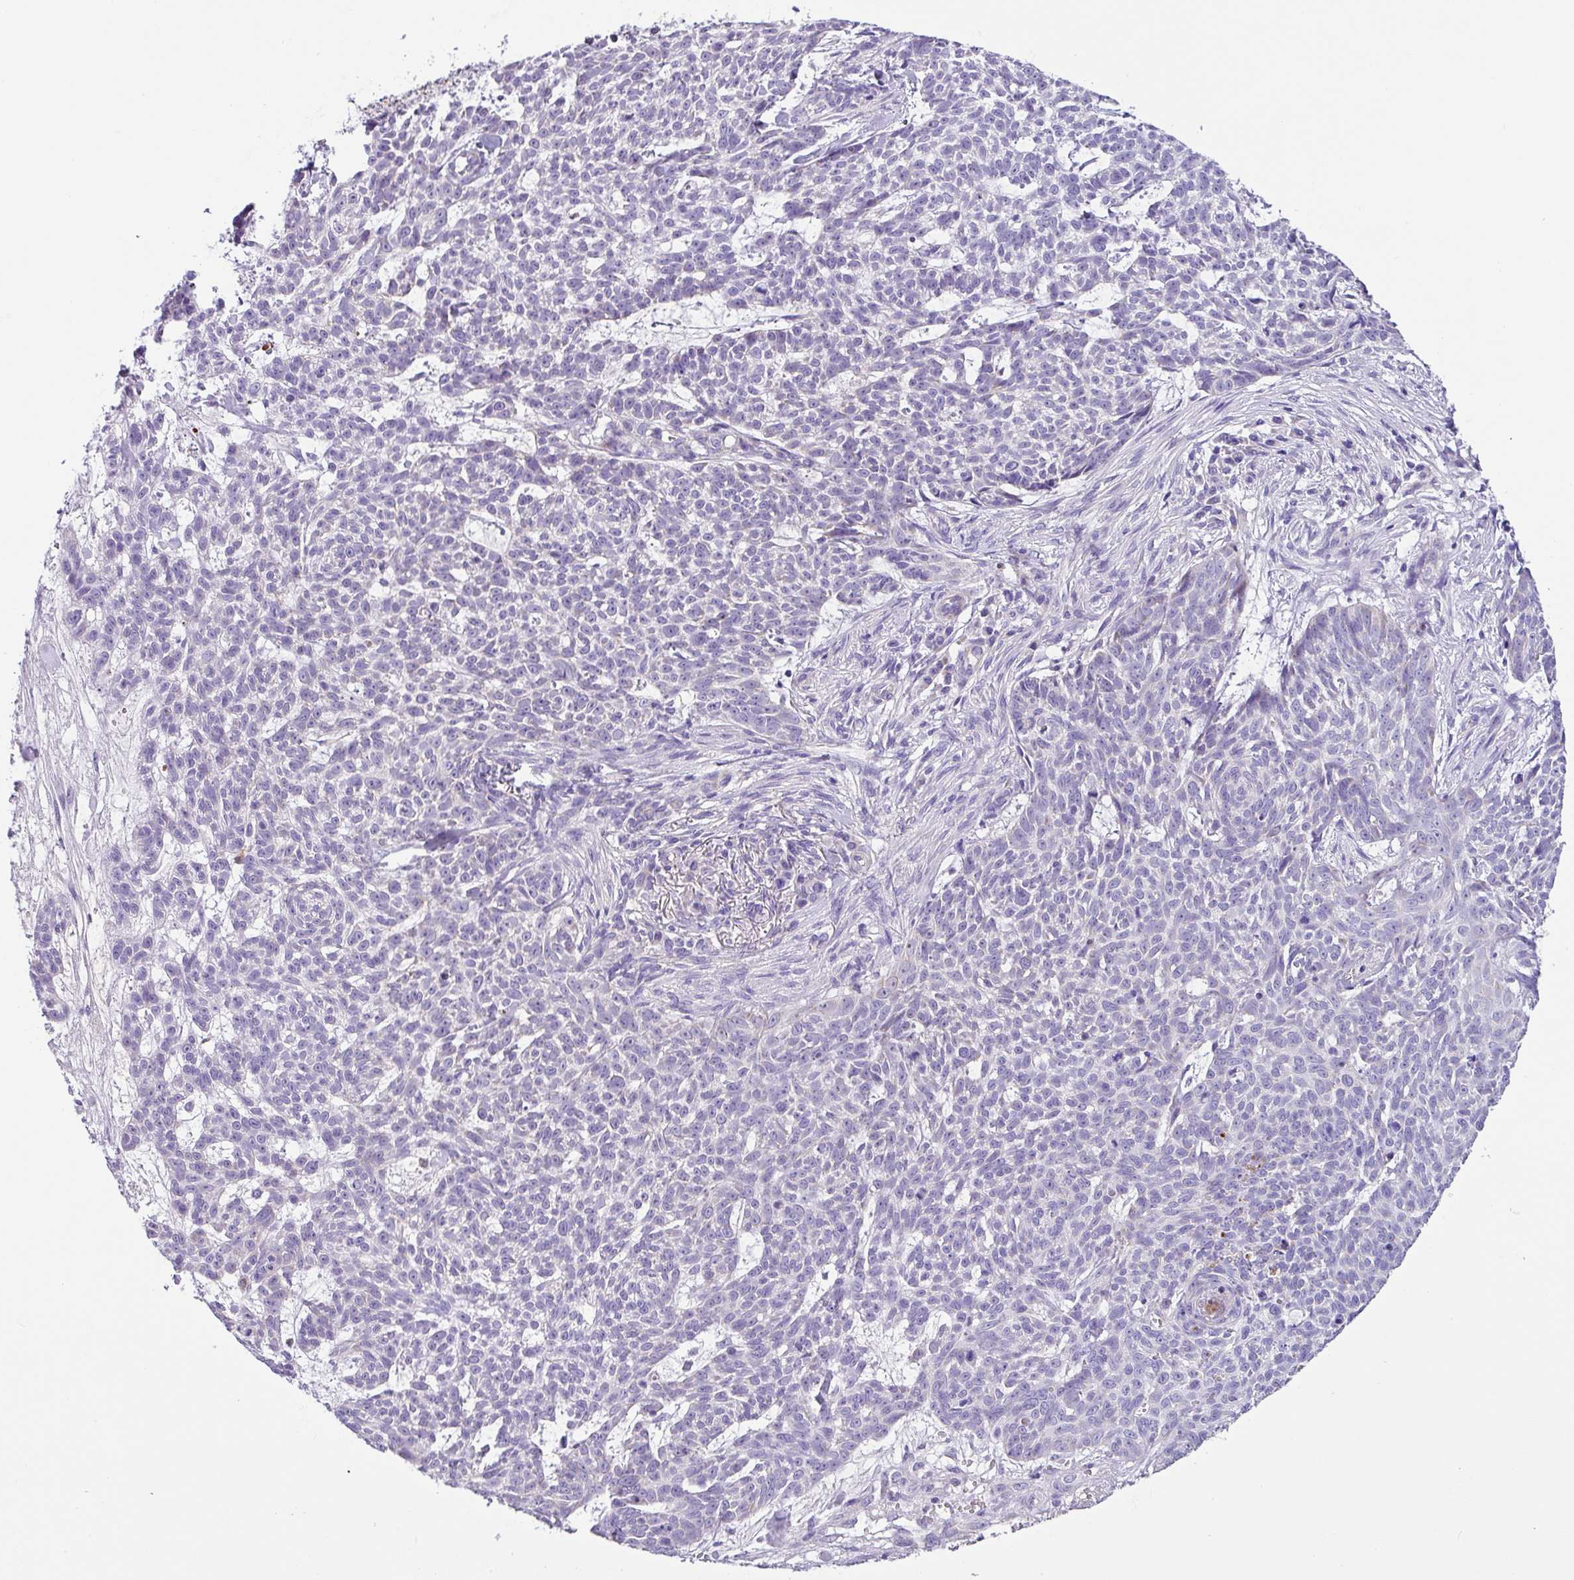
{"staining": {"intensity": "negative", "quantity": "none", "location": "none"}, "tissue": "skin cancer", "cell_type": "Tumor cells", "image_type": "cancer", "snomed": [{"axis": "morphology", "description": "Basal cell carcinoma"}, {"axis": "topography", "description": "Skin"}], "caption": "Immunohistochemistry of skin cancer (basal cell carcinoma) reveals no staining in tumor cells.", "gene": "SH2D3C", "patient": {"sex": "female", "age": 93}}